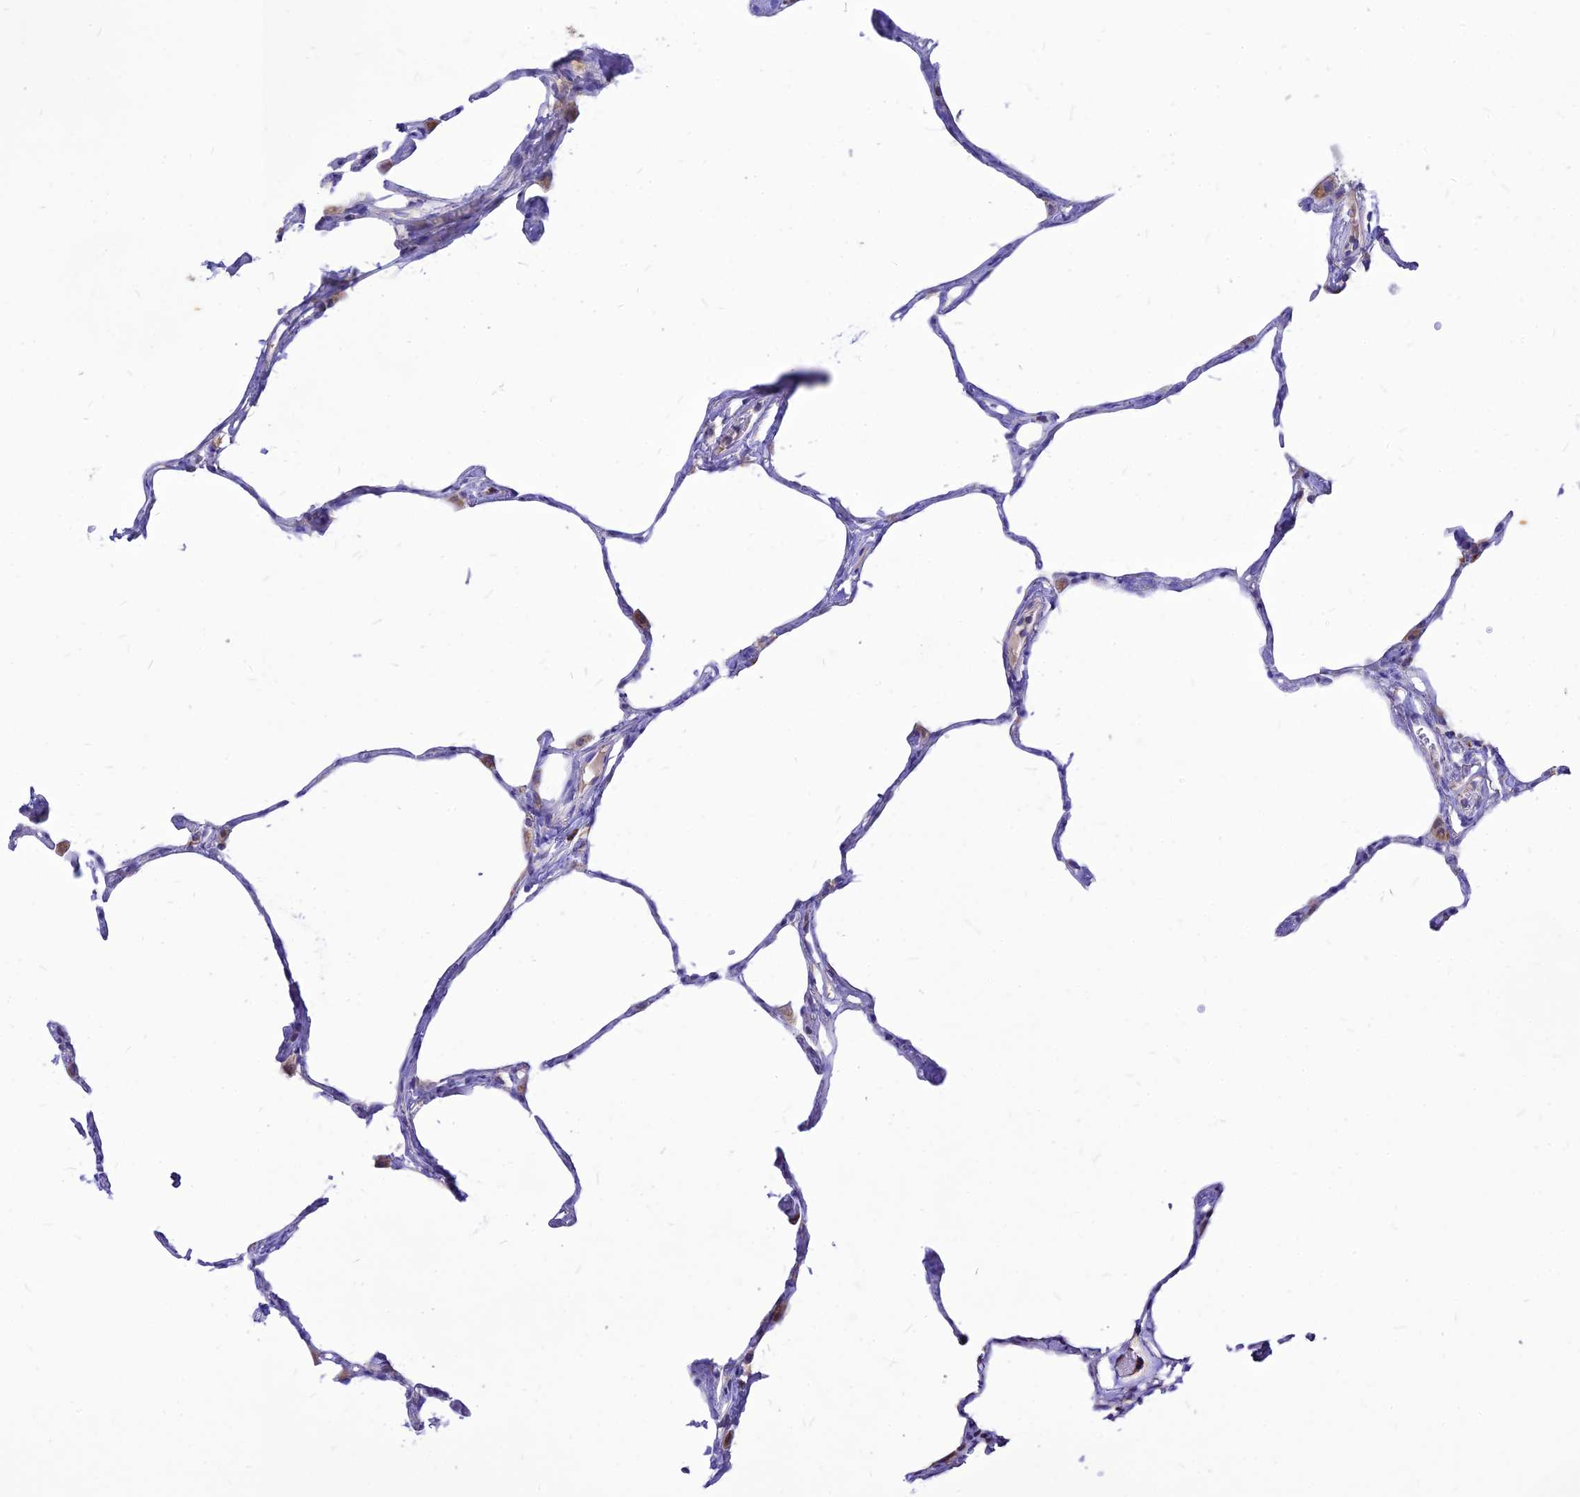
{"staining": {"intensity": "weak", "quantity": "25%-75%", "location": "cytoplasmic/membranous"}, "tissue": "lung", "cell_type": "Alveolar cells", "image_type": "normal", "snomed": [{"axis": "morphology", "description": "Normal tissue, NOS"}, {"axis": "topography", "description": "Lung"}], "caption": "Immunohistochemistry histopathology image of benign human lung stained for a protein (brown), which displays low levels of weak cytoplasmic/membranous expression in approximately 25%-75% of alveolar cells.", "gene": "ECI1", "patient": {"sex": "male", "age": 65}}